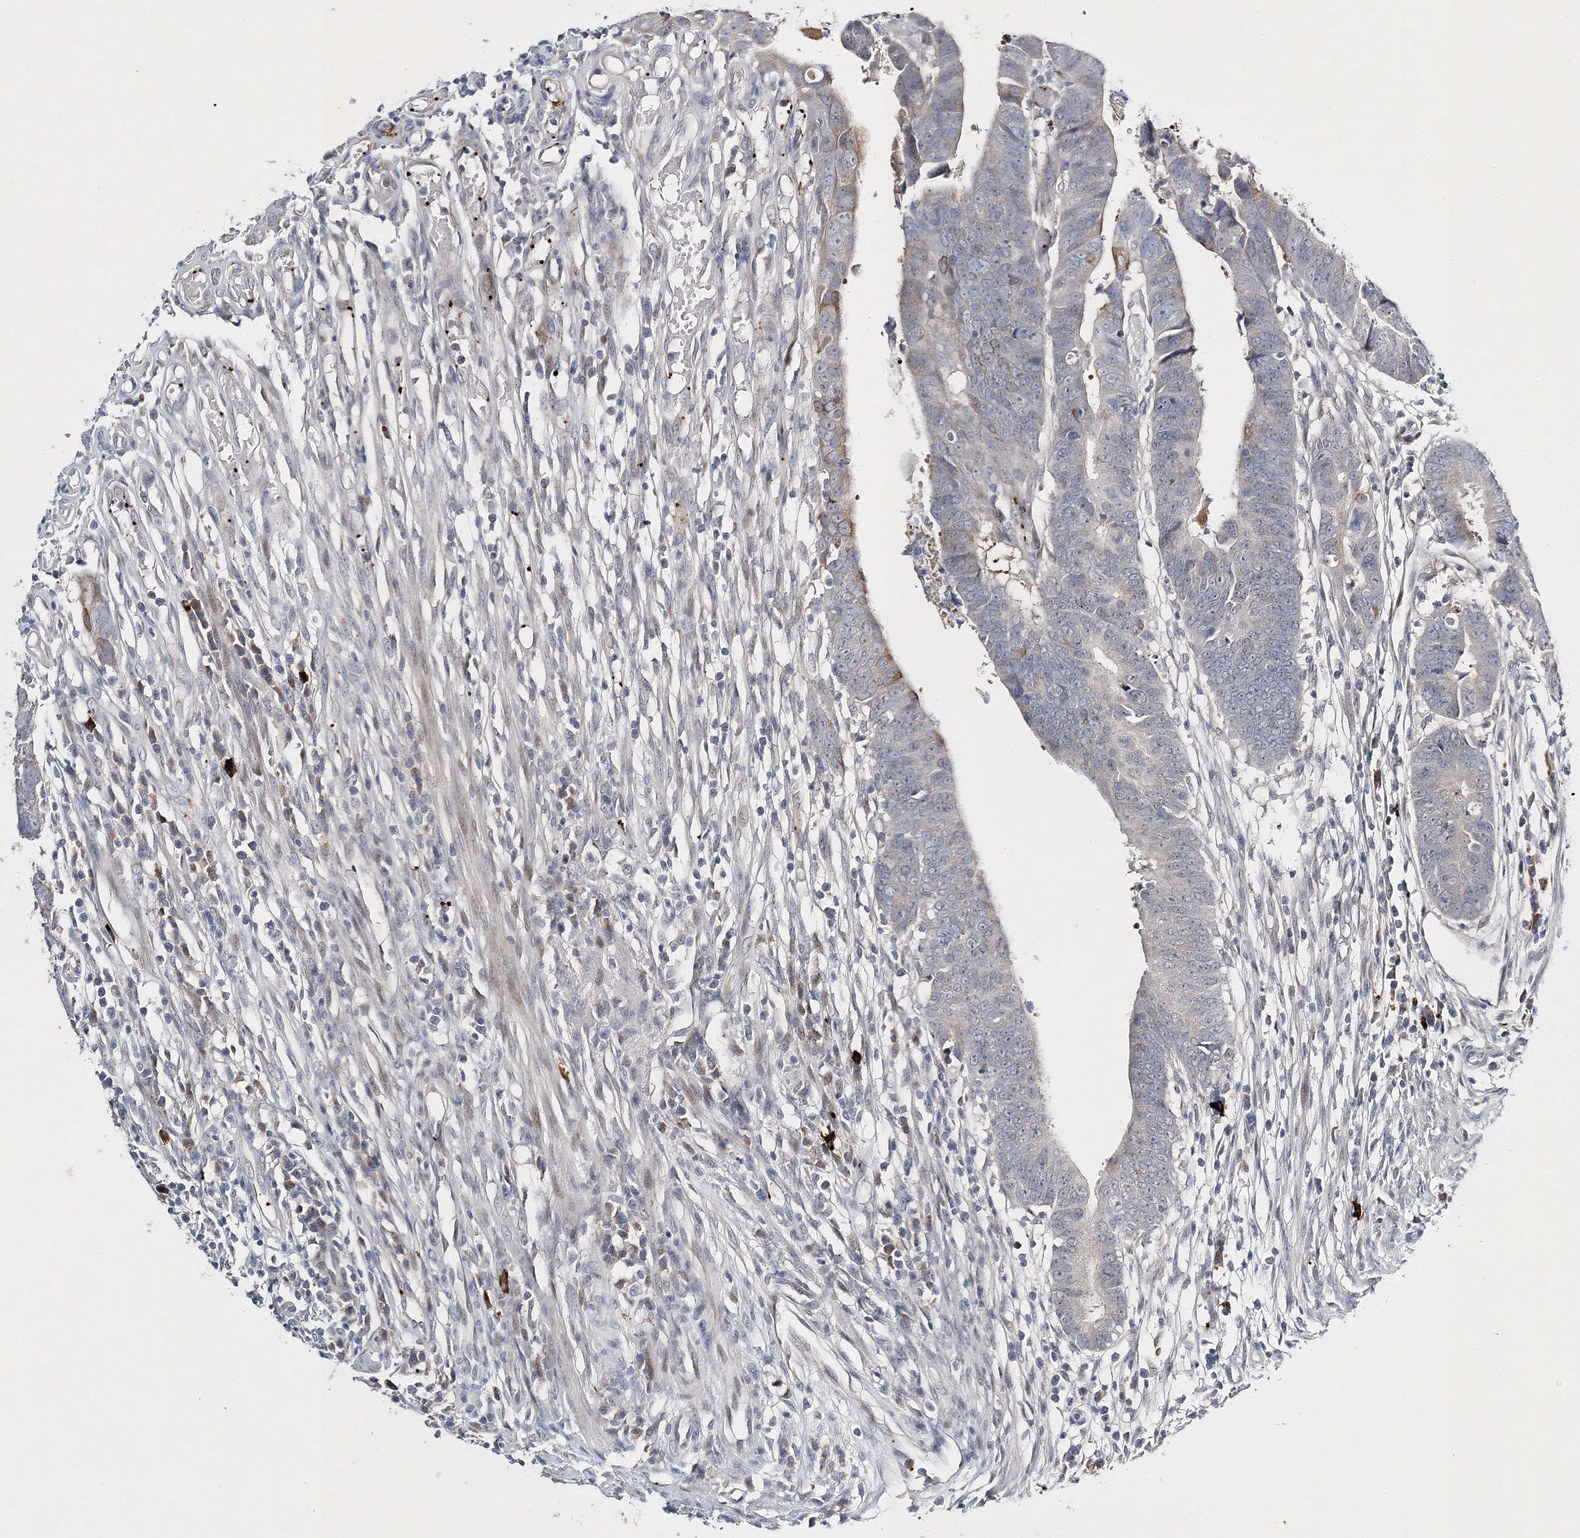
{"staining": {"intensity": "strong", "quantity": "<25%", "location": "cytoplasmic/membranous"}, "tissue": "colorectal cancer", "cell_type": "Tumor cells", "image_type": "cancer", "snomed": [{"axis": "morphology", "description": "Adenocarcinoma, NOS"}, {"axis": "topography", "description": "Rectum"}], "caption": "Human adenocarcinoma (colorectal) stained with a brown dye demonstrates strong cytoplasmic/membranous positive positivity in about <25% of tumor cells.", "gene": "MYOZ2", "patient": {"sex": "female", "age": 65}}